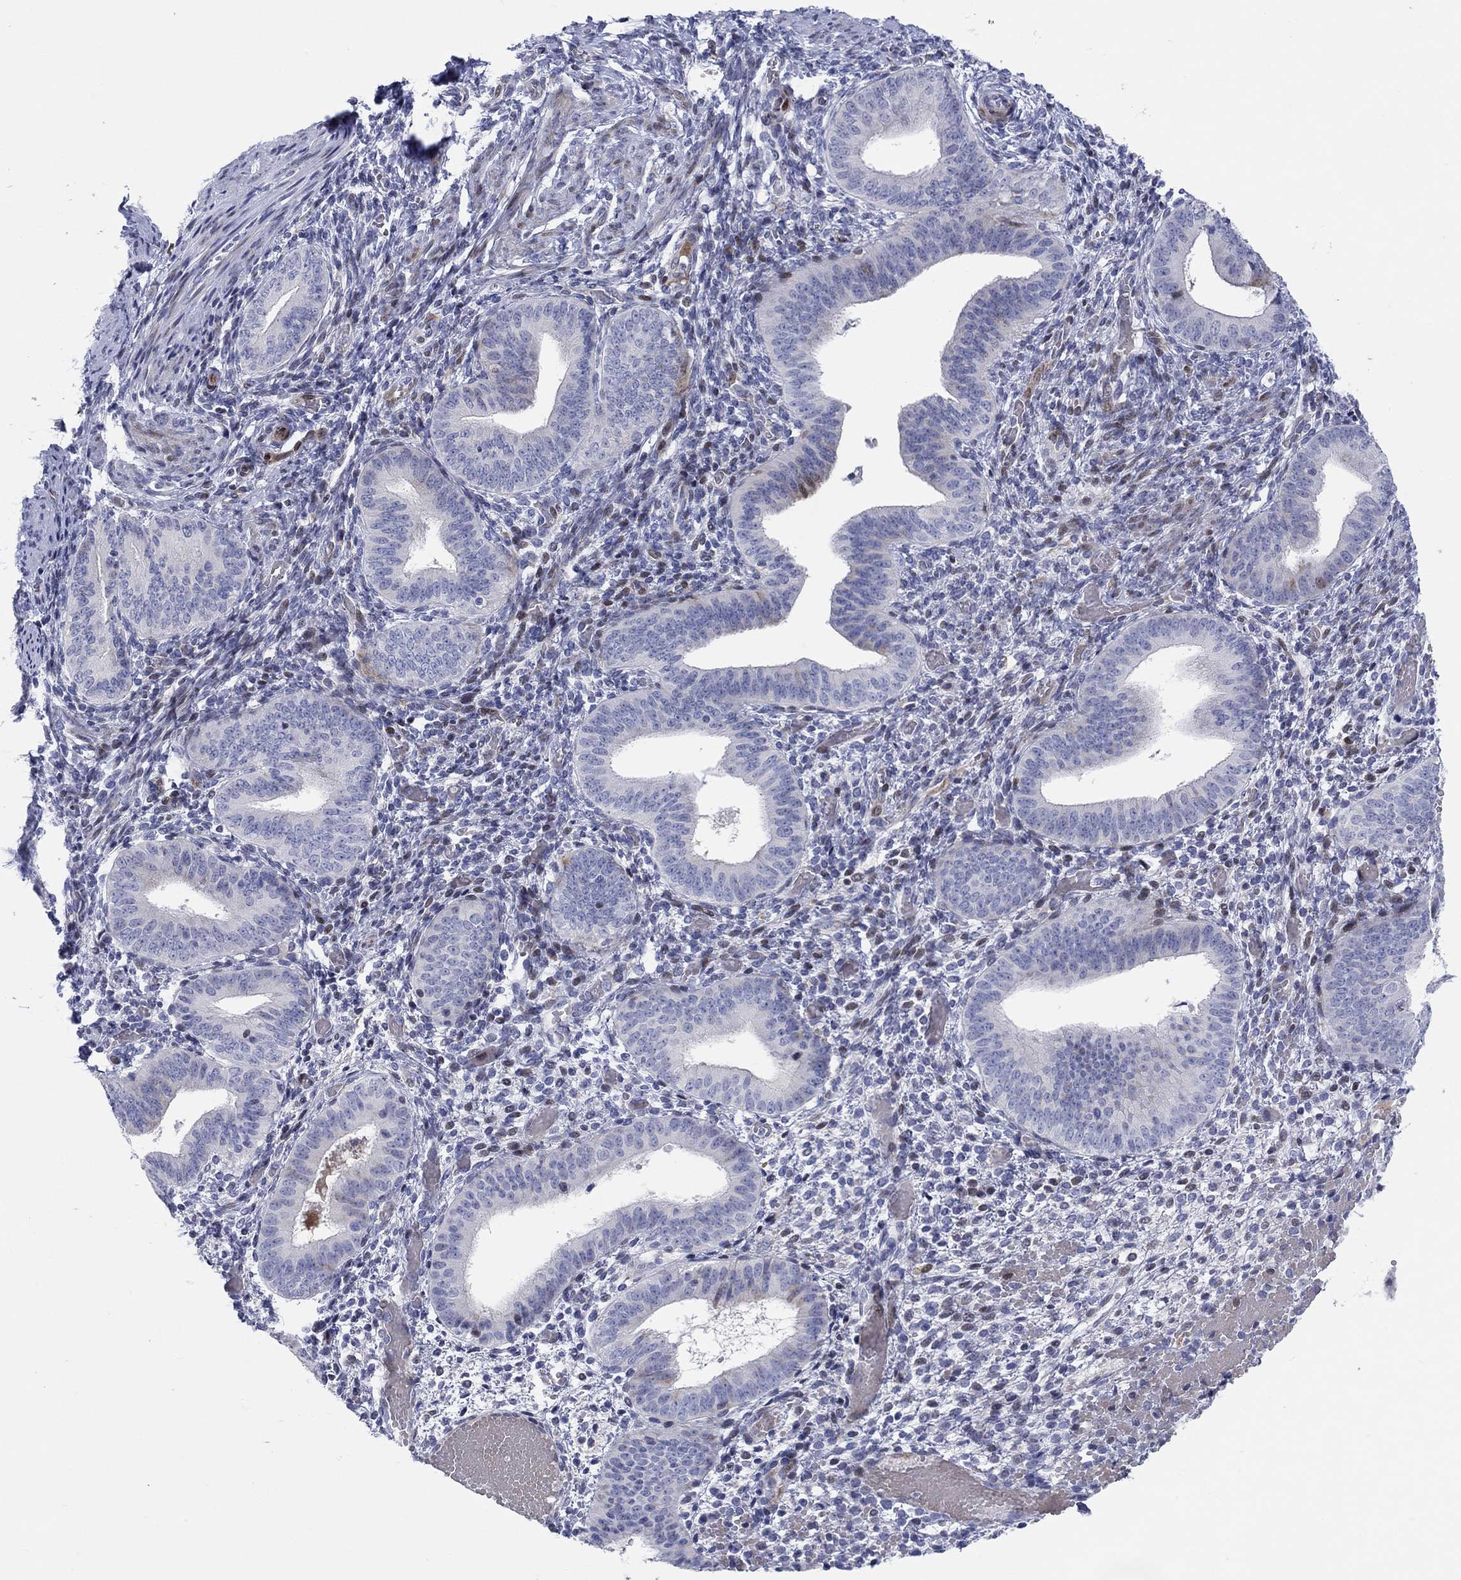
{"staining": {"intensity": "negative", "quantity": "none", "location": "none"}, "tissue": "endometrium", "cell_type": "Cells in endometrial stroma", "image_type": "normal", "snomed": [{"axis": "morphology", "description": "Normal tissue, NOS"}, {"axis": "topography", "description": "Endometrium"}], "caption": "IHC of unremarkable human endometrium exhibits no positivity in cells in endometrial stroma. (DAB (3,3'-diaminobenzidine) immunohistochemistry (IHC) visualized using brightfield microscopy, high magnification).", "gene": "ARHGAP36", "patient": {"sex": "female", "age": 42}}